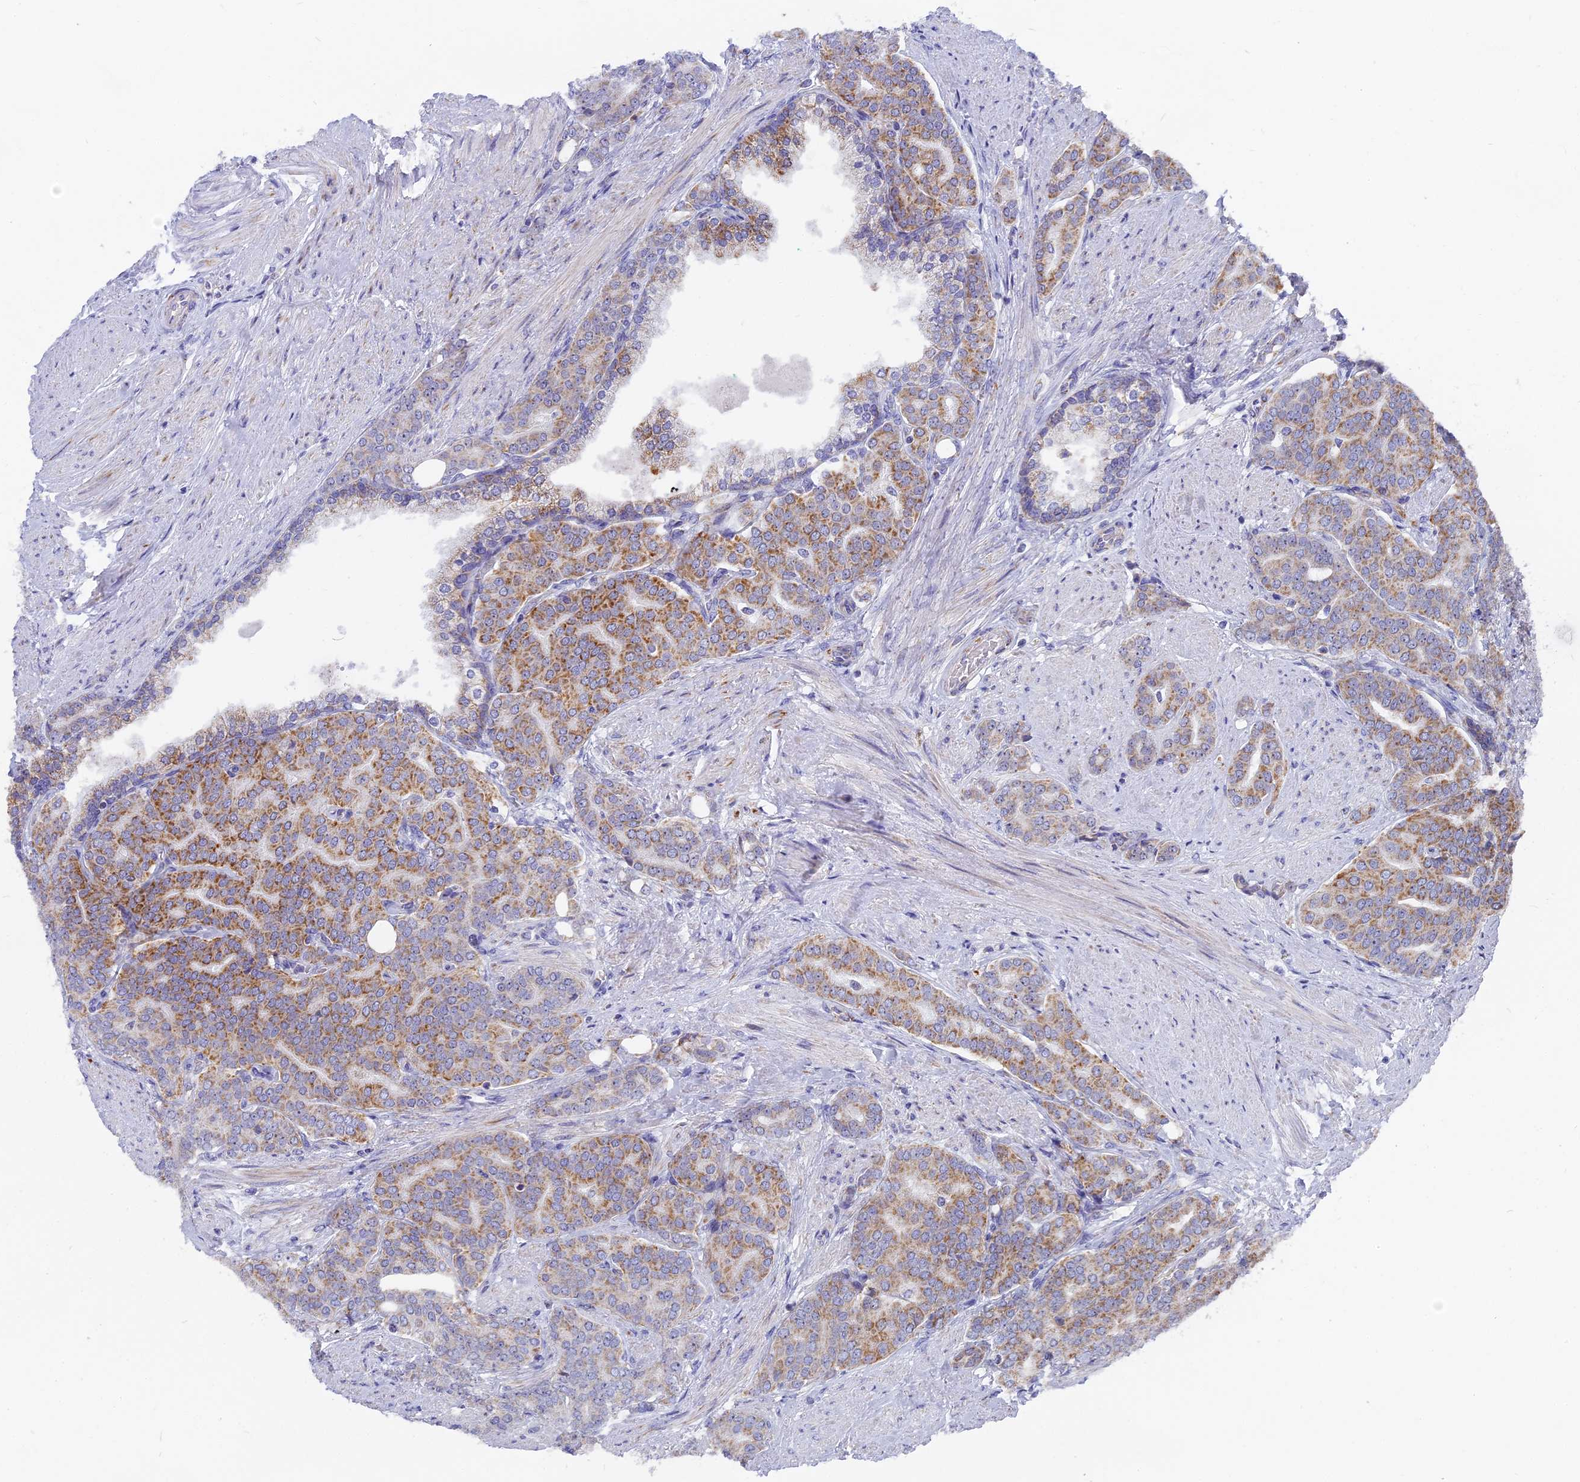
{"staining": {"intensity": "moderate", "quantity": "25%-75%", "location": "cytoplasmic/membranous"}, "tissue": "prostate cancer", "cell_type": "Tumor cells", "image_type": "cancer", "snomed": [{"axis": "morphology", "description": "Adenocarcinoma, High grade"}, {"axis": "topography", "description": "Prostate"}], "caption": "A medium amount of moderate cytoplasmic/membranous positivity is present in about 25%-75% of tumor cells in high-grade adenocarcinoma (prostate) tissue. Immunohistochemistry stains the protein in brown and the nuclei are stained blue.", "gene": "DTWD1", "patient": {"sex": "male", "age": 67}}